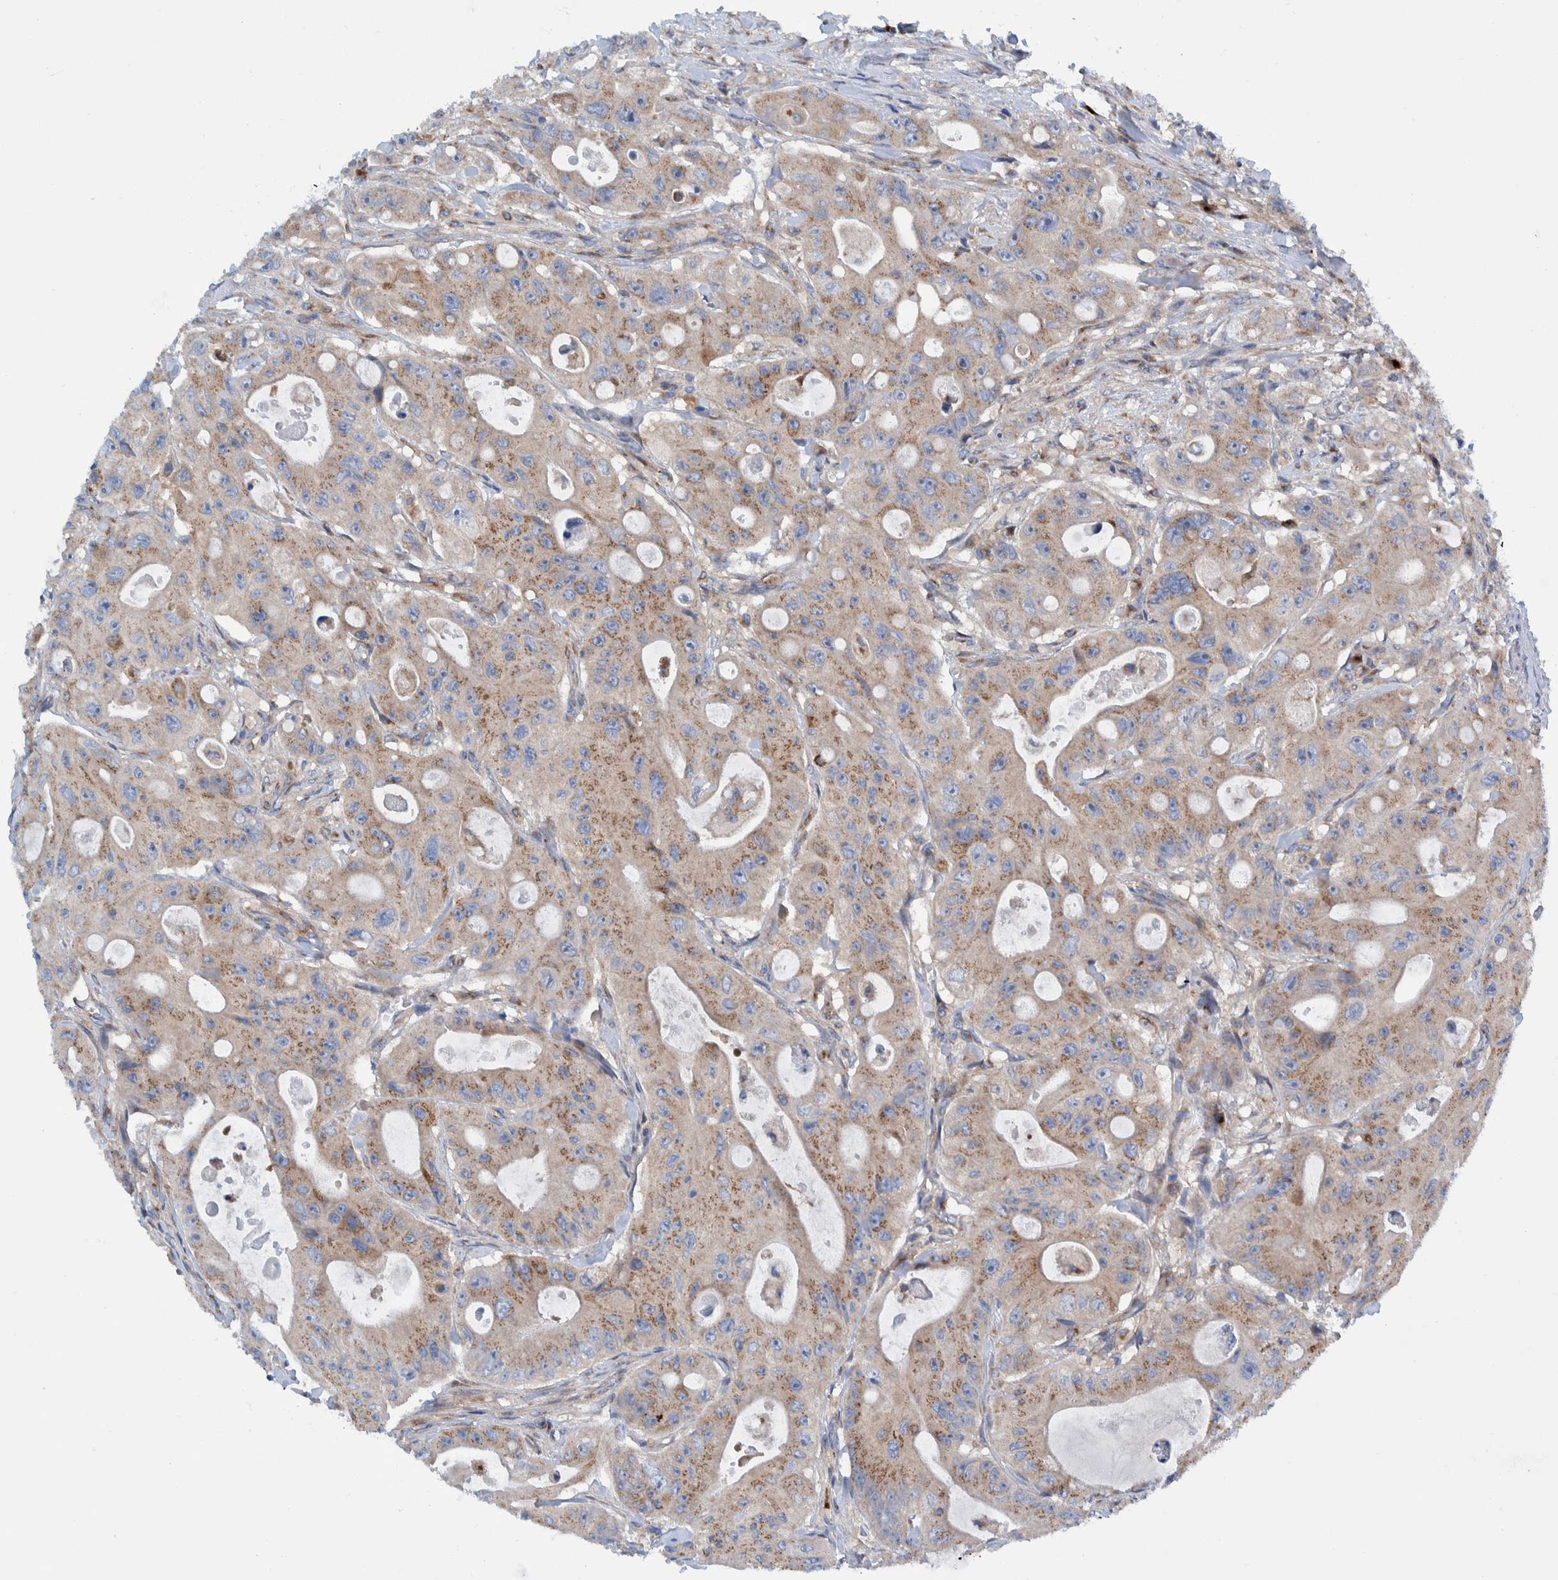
{"staining": {"intensity": "weak", "quantity": ">75%", "location": "cytoplasmic/membranous"}, "tissue": "colorectal cancer", "cell_type": "Tumor cells", "image_type": "cancer", "snomed": [{"axis": "morphology", "description": "Adenocarcinoma, NOS"}, {"axis": "topography", "description": "Colon"}], "caption": "This histopathology image reveals immunohistochemistry (IHC) staining of colorectal adenocarcinoma, with low weak cytoplasmic/membranous expression in about >75% of tumor cells.", "gene": "TRIM58", "patient": {"sex": "female", "age": 46}}